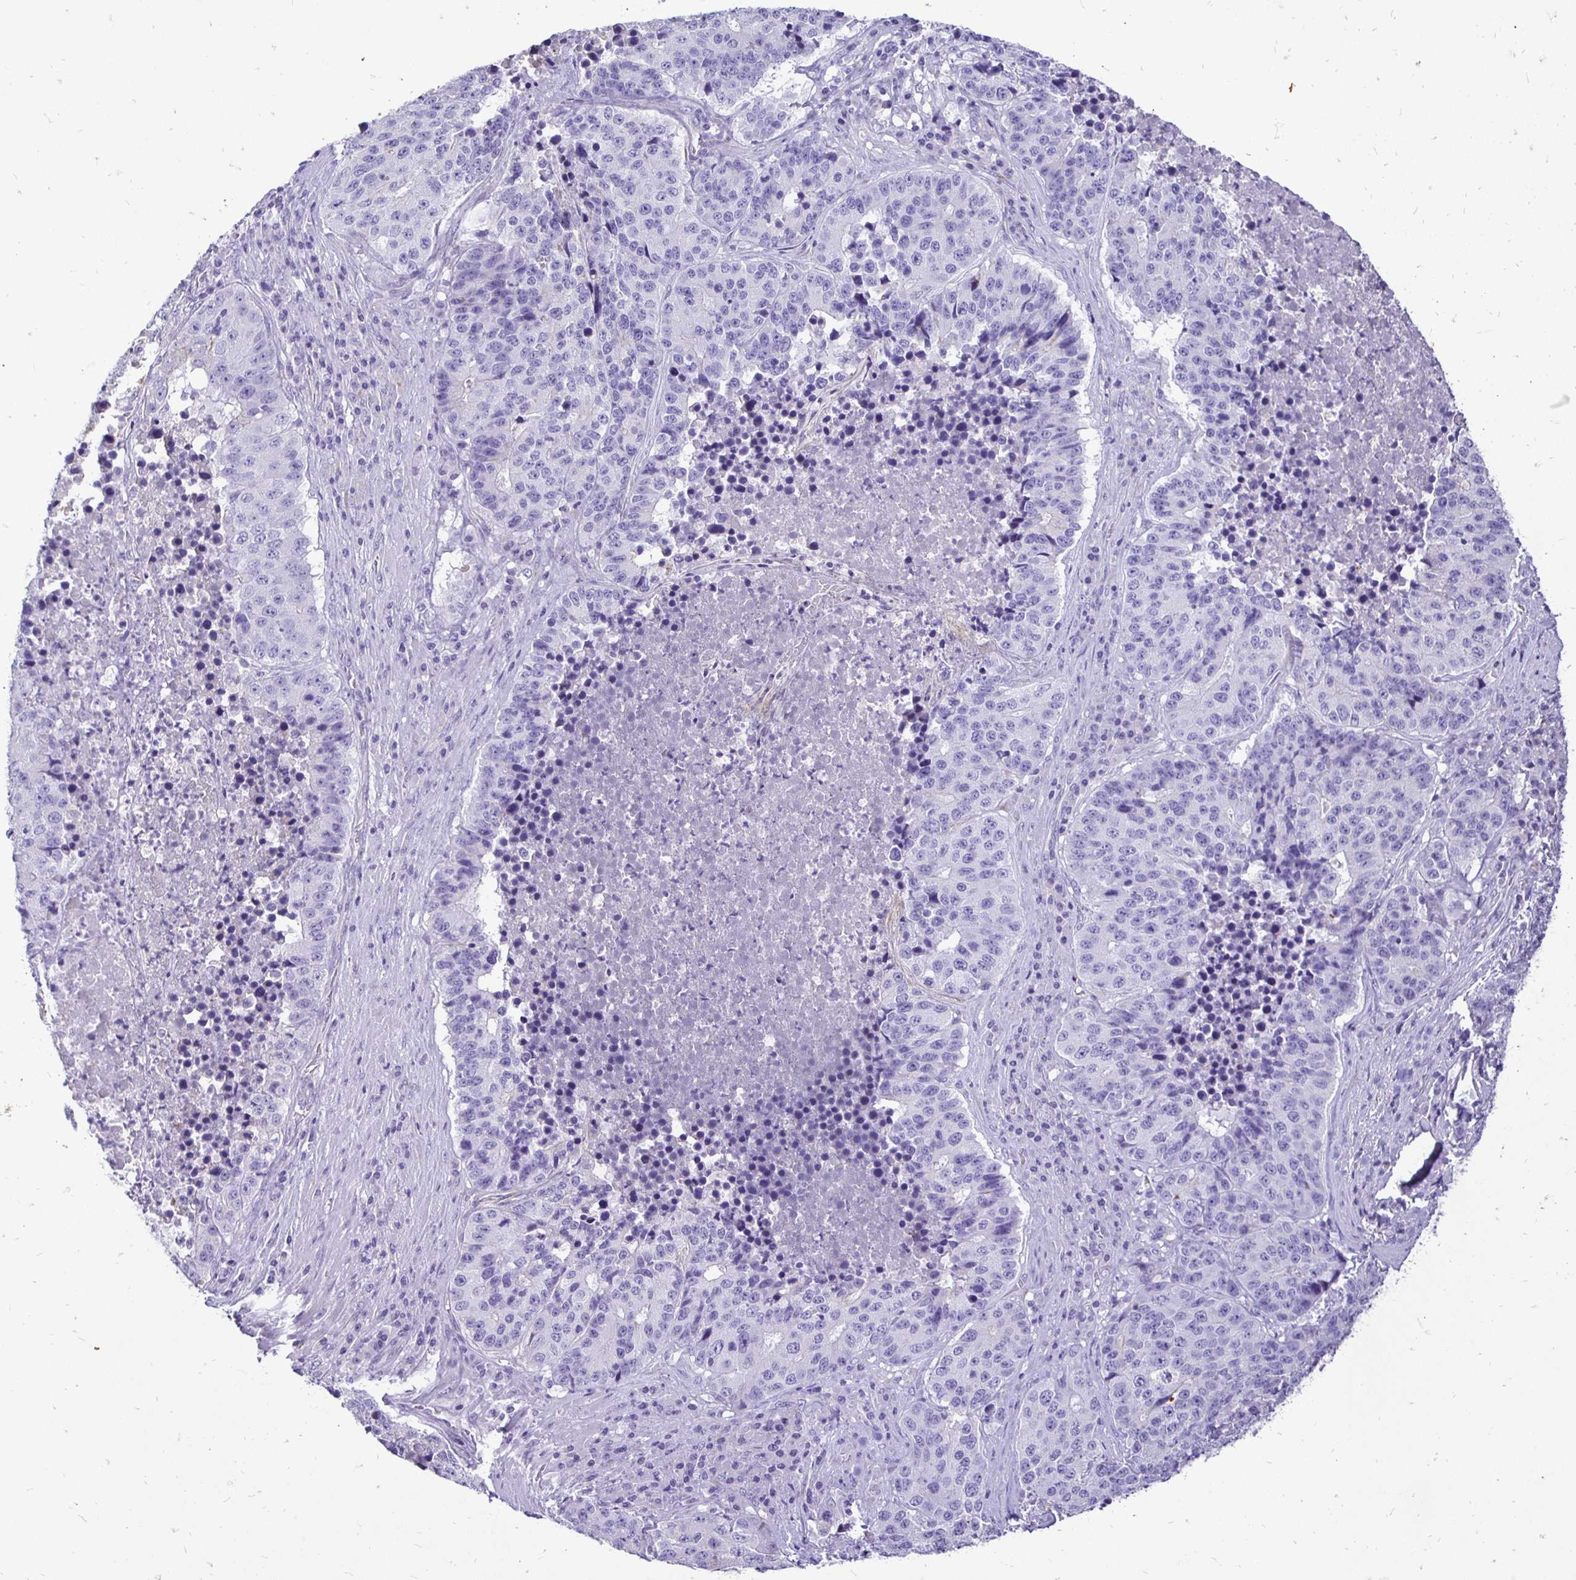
{"staining": {"intensity": "negative", "quantity": "none", "location": "none"}, "tissue": "stomach cancer", "cell_type": "Tumor cells", "image_type": "cancer", "snomed": [{"axis": "morphology", "description": "Adenocarcinoma, NOS"}, {"axis": "topography", "description": "Stomach"}], "caption": "Image shows no significant protein staining in tumor cells of stomach cancer. The staining was performed using DAB to visualize the protein expression in brown, while the nuclei were stained in blue with hematoxylin (Magnification: 20x).", "gene": "TAF1D", "patient": {"sex": "male", "age": 71}}